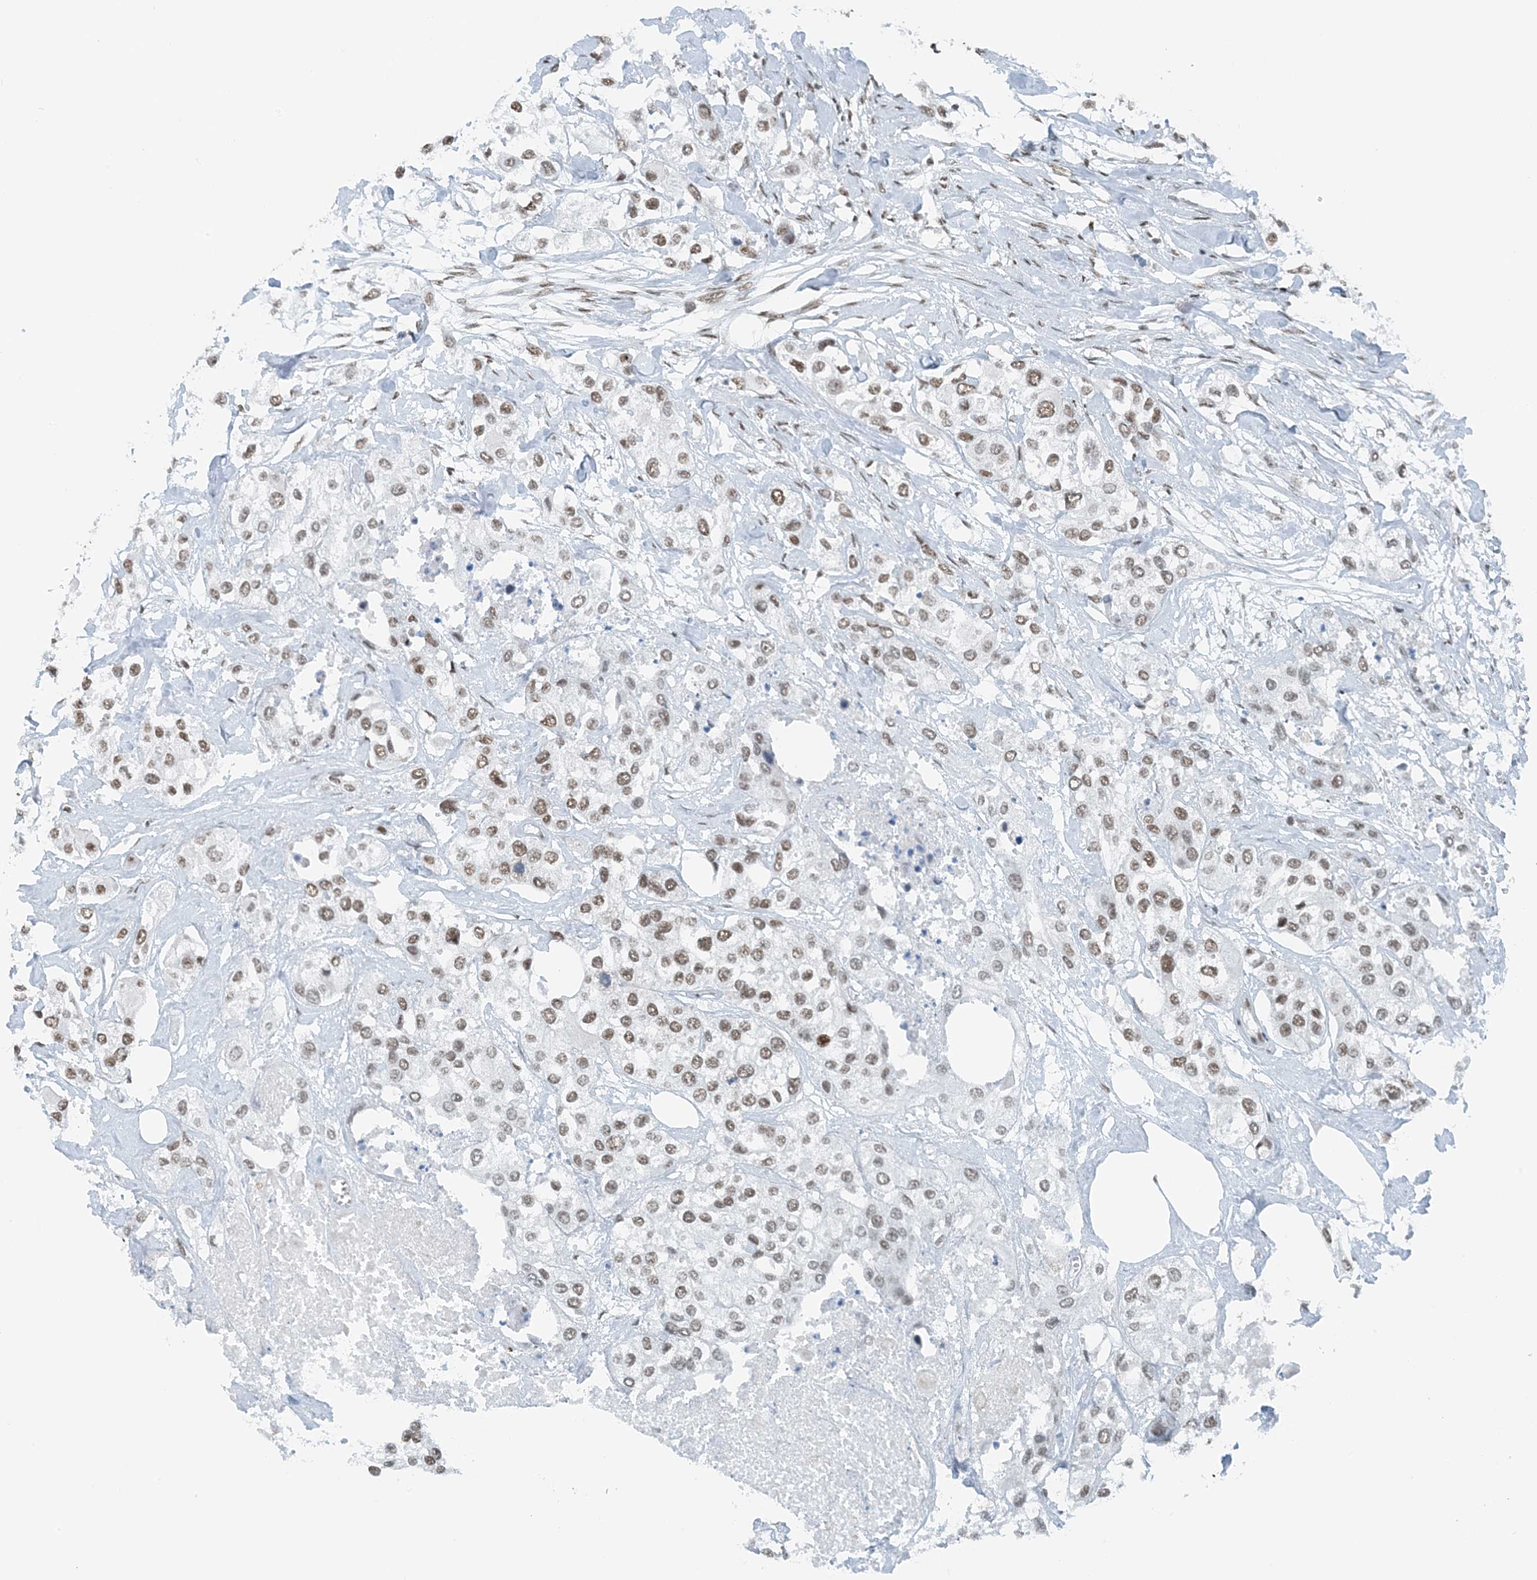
{"staining": {"intensity": "moderate", "quantity": ">75%", "location": "nuclear"}, "tissue": "urothelial cancer", "cell_type": "Tumor cells", "image_type": "cancer", "snomed": [{"axis": "morphology", "description": "Urothelial carcinoma, High grade"}, {"axis": "topography", "description": "Urinary bladder"}], "caption": "This photomicrograph displays IHC staining of urothelial cancer, with medium moderate nuclear positivity in approximately >75% of tumor cells.", "gene": "ZNF500", "patient": {"sex": "male", "age": 64}}